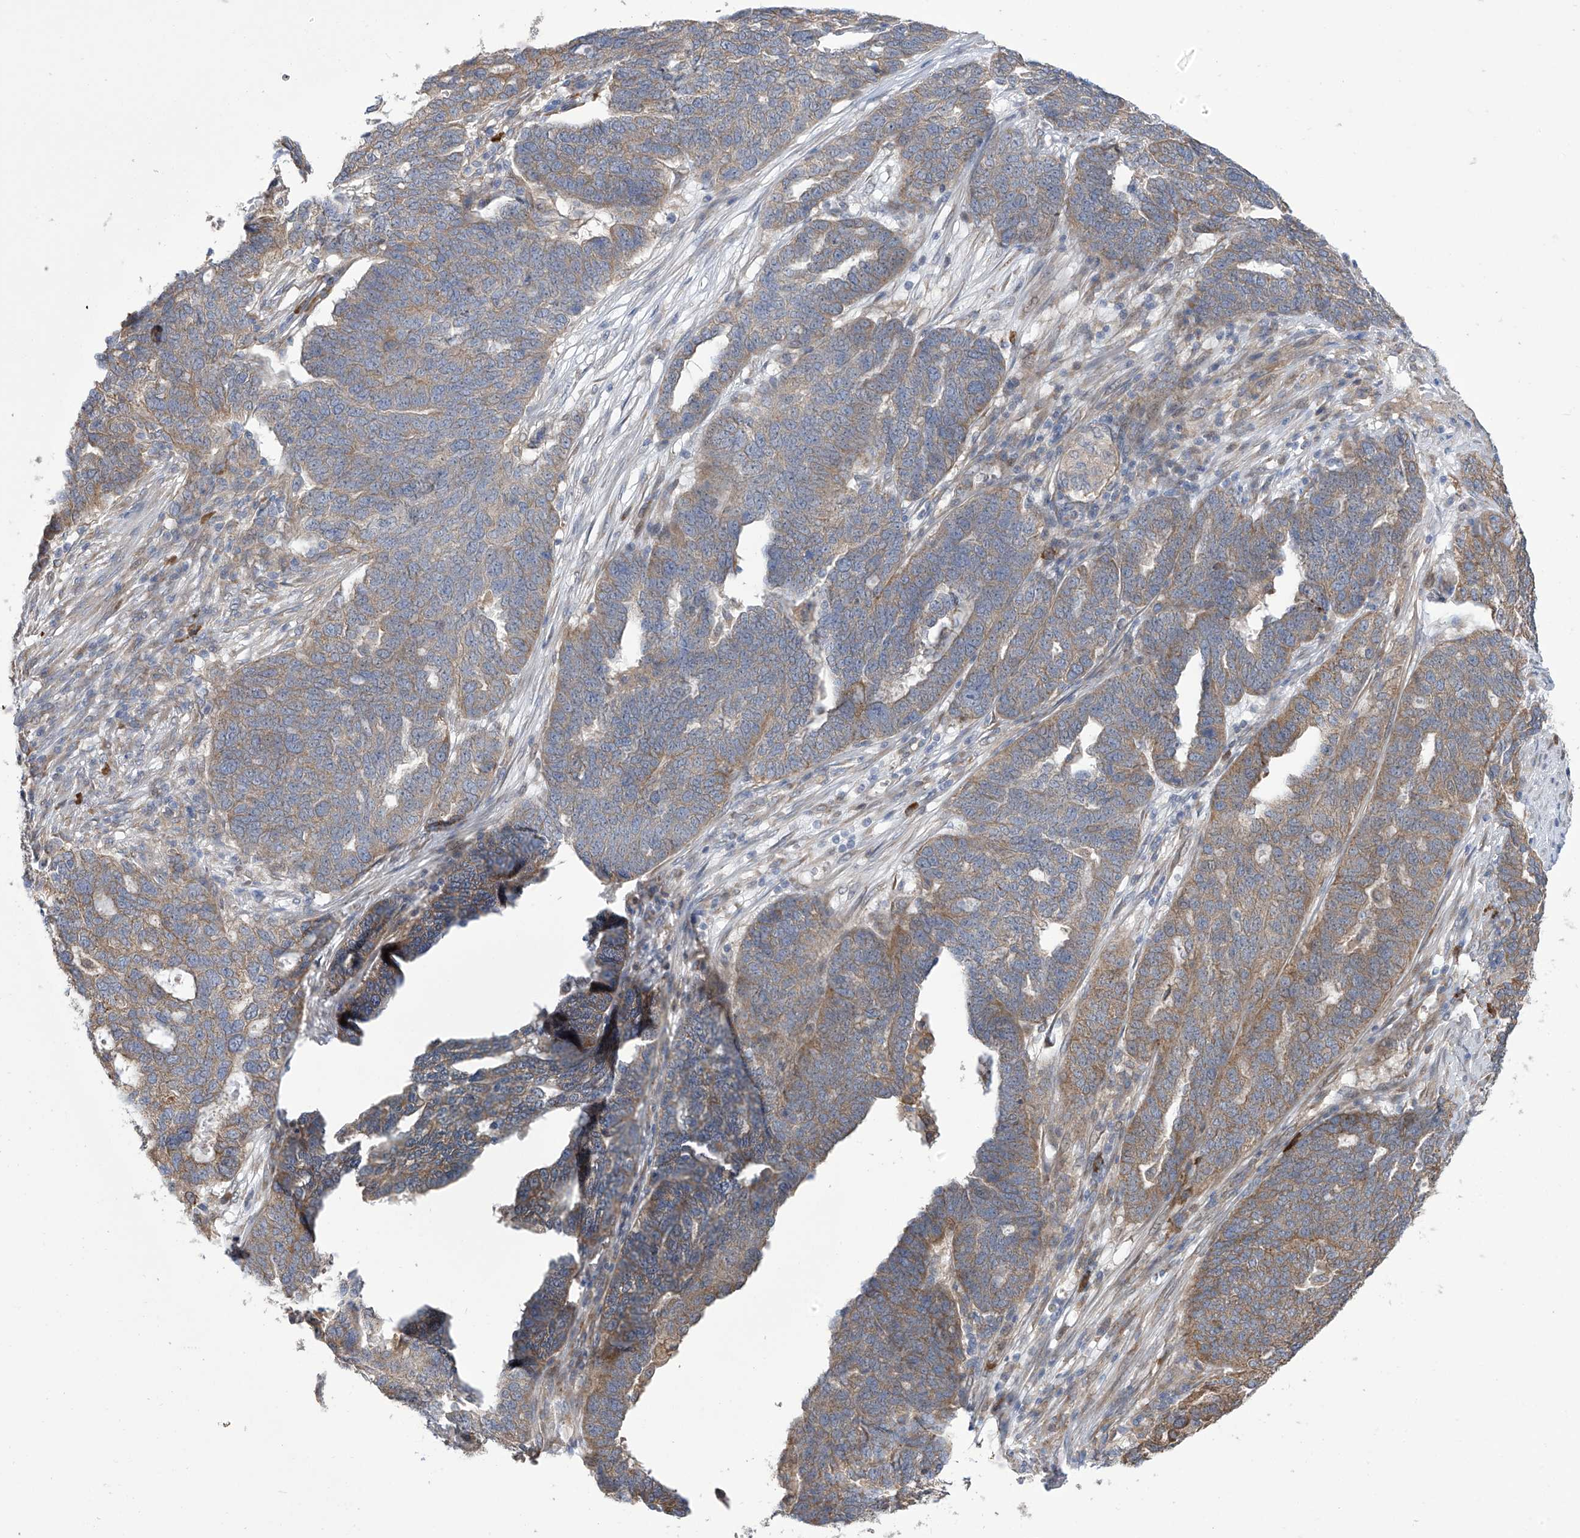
{"staining": {"intensity": "moderate", "quantity": "25%-75%", "location": "cytoplasmic/membranous"}, "tissue": "ovarian cancer", "cell_type": "Tumor cells", "image_type": "cancer", "snomed": [{"axis": "morphology", "description": "Cystadenocarcinoma, serous, NOS"}, {"axis": "topography", "description": "Ovary"}], "caption": "A micrograph of human ovarian serous cystadenocarcinoma stained for a protein shows moderate cytoplasmic/membranous brown staining in tumor cells. (IHC, brightfield microscopy, high magnification).", "gene": "KIAA1522", "patient": {"sex": "female", "age": 59}}